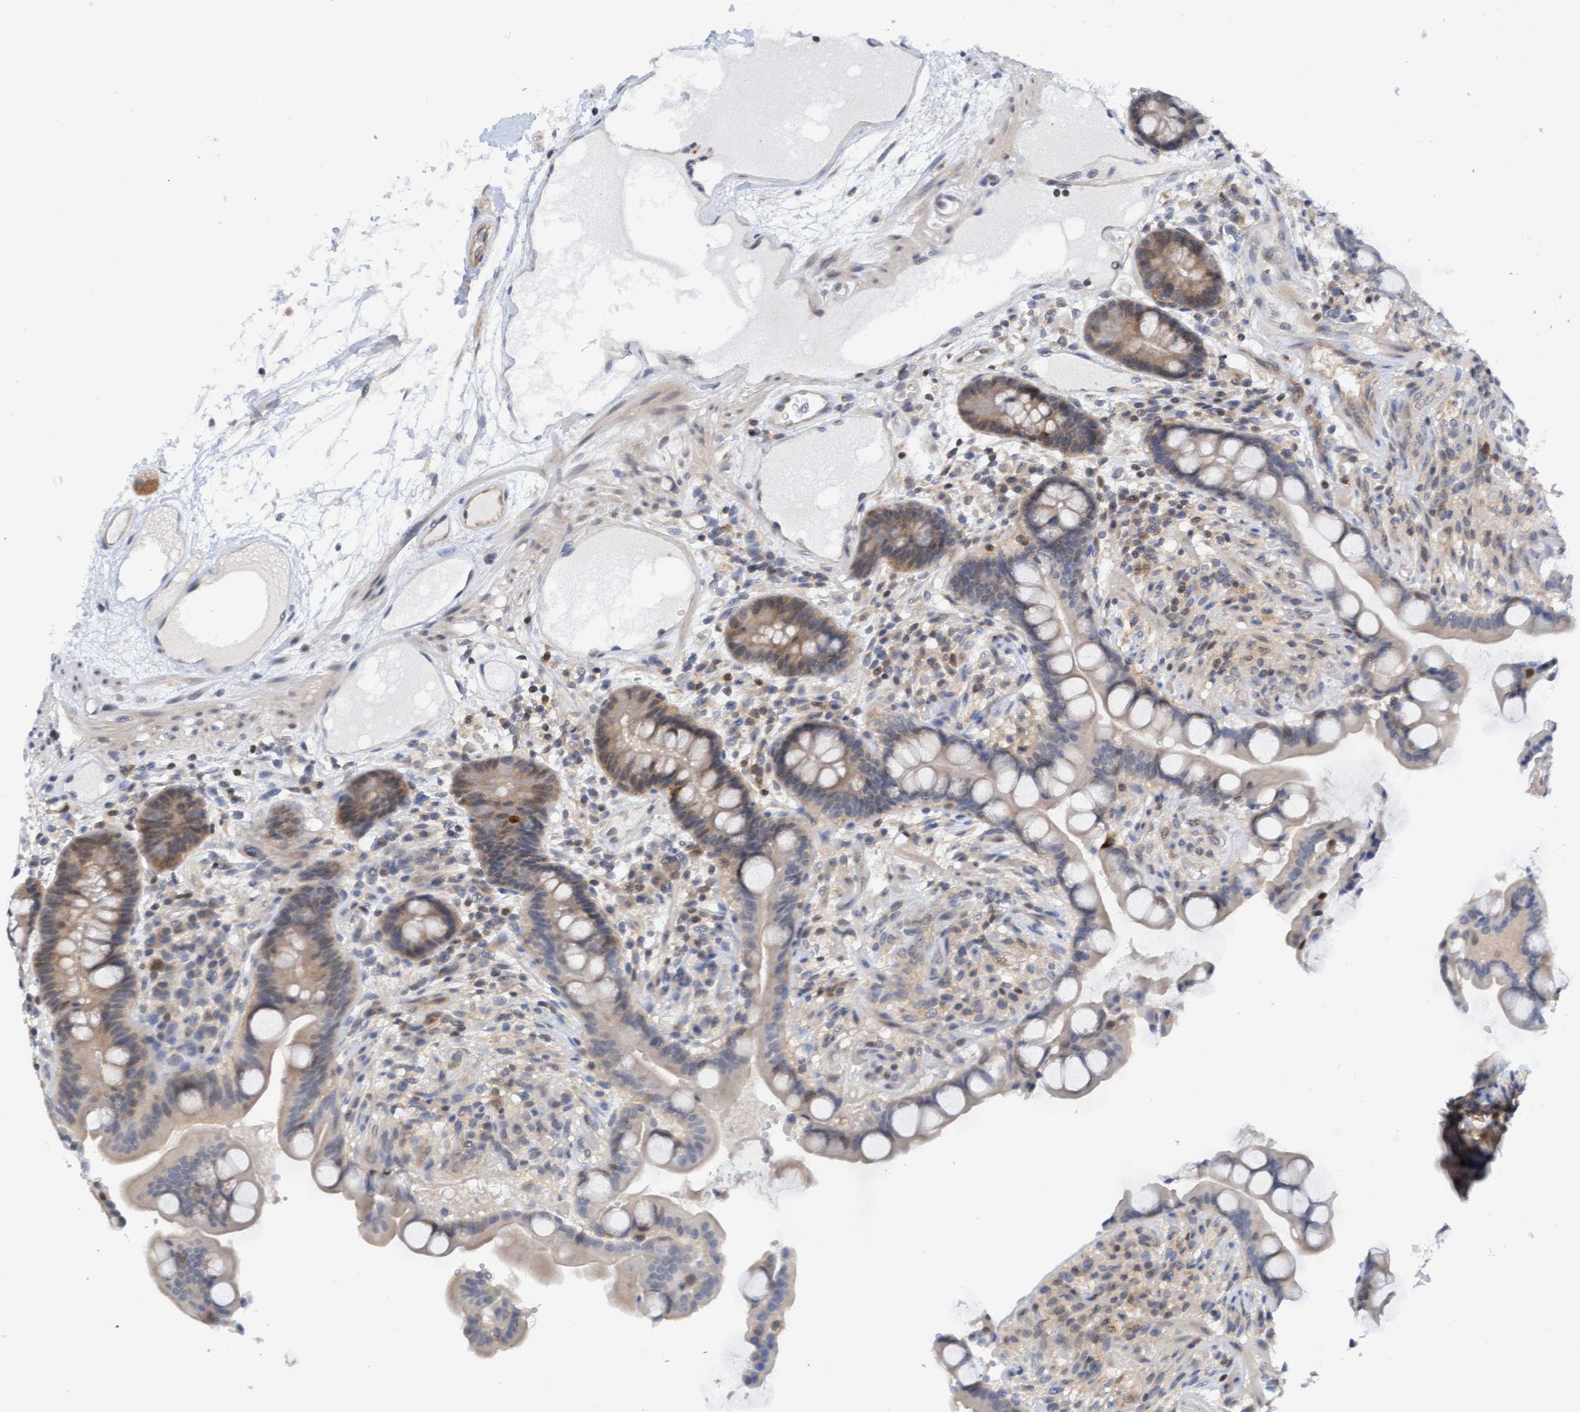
{"staining": {"intensity": "negative", "quantity": "none", "location": "none"}, "tissue": "colon", "cell_type": "Endothelial cells", "image_type": "normal", "snomed": [{"axis": "morphology", "description": "Normal tissue, NOS"}, {"axis": "topography", "description": "Colon"}], "caption": "High power microscopy photomicrograph of an IHC histopathology image of normal colon, revealing no significant positivity in endothelial cells. (Brightfield microscopy of DAB IHC at high magnification).", "gene": "AMZ2", "patient": {"sex": "male", "age": 73}}